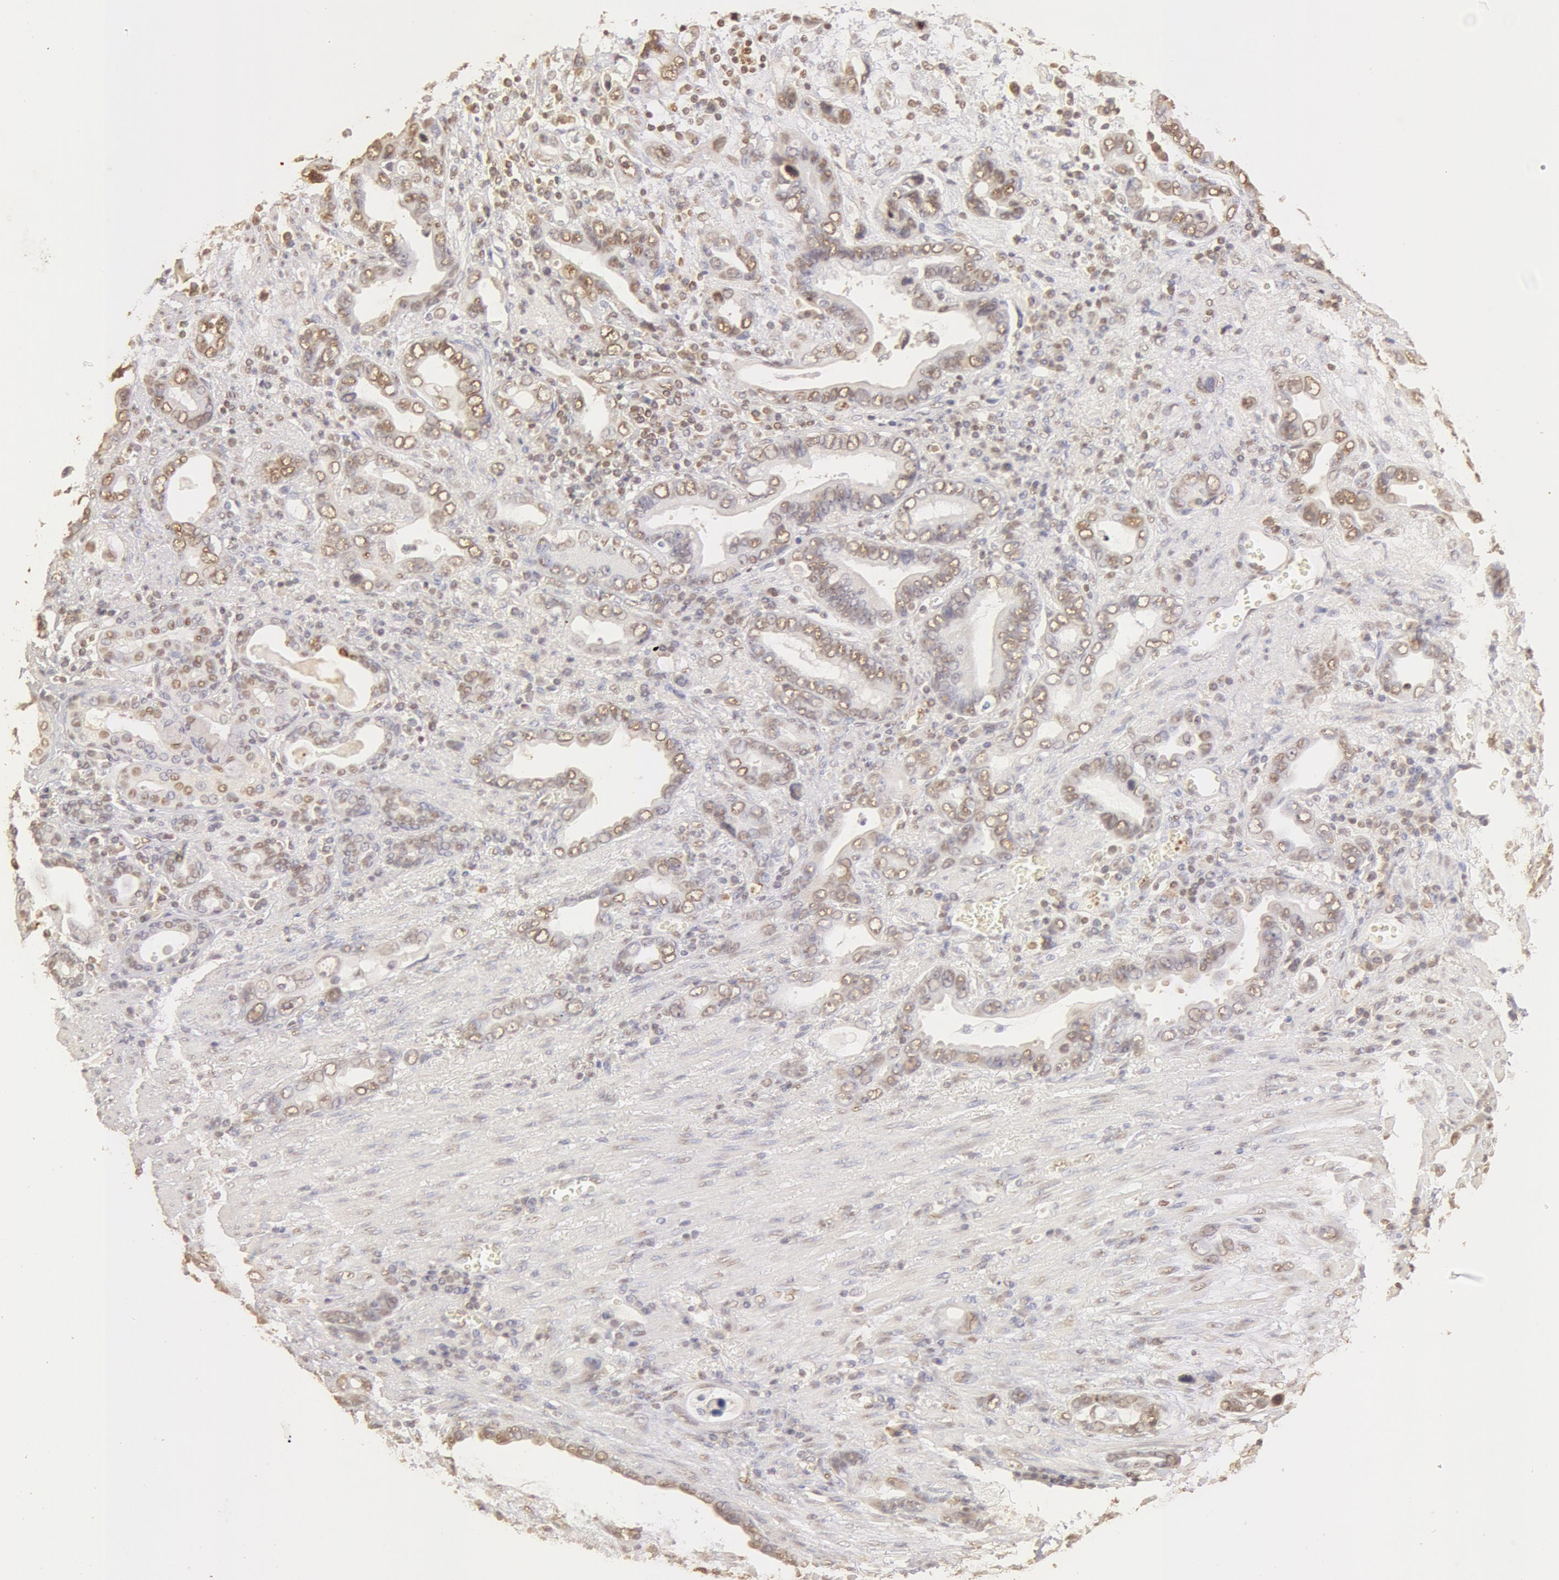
{"staining": {"intensity": "weak", "quantity": ">75%", "location": "cytoplasmic/membranous,nuclear"}, "tissue": "stomach cancer", "cell_type": "Tumor cells", "image_type": "cancer", "snomed": [{"axis": "morphology", "description": "Adenocarcinoma, NOS"}, {"axis": "topography", "description": "Stomach"}], "caption": "Stomach adenocarcinoma stained for a protein (brown) exhibits weak cytoplasmic/membranous and nuclear positive expression in approximately >75% of tumor cells.", "gene": "SNRNP70", "patient": {"sex": "male", "age": 78}}